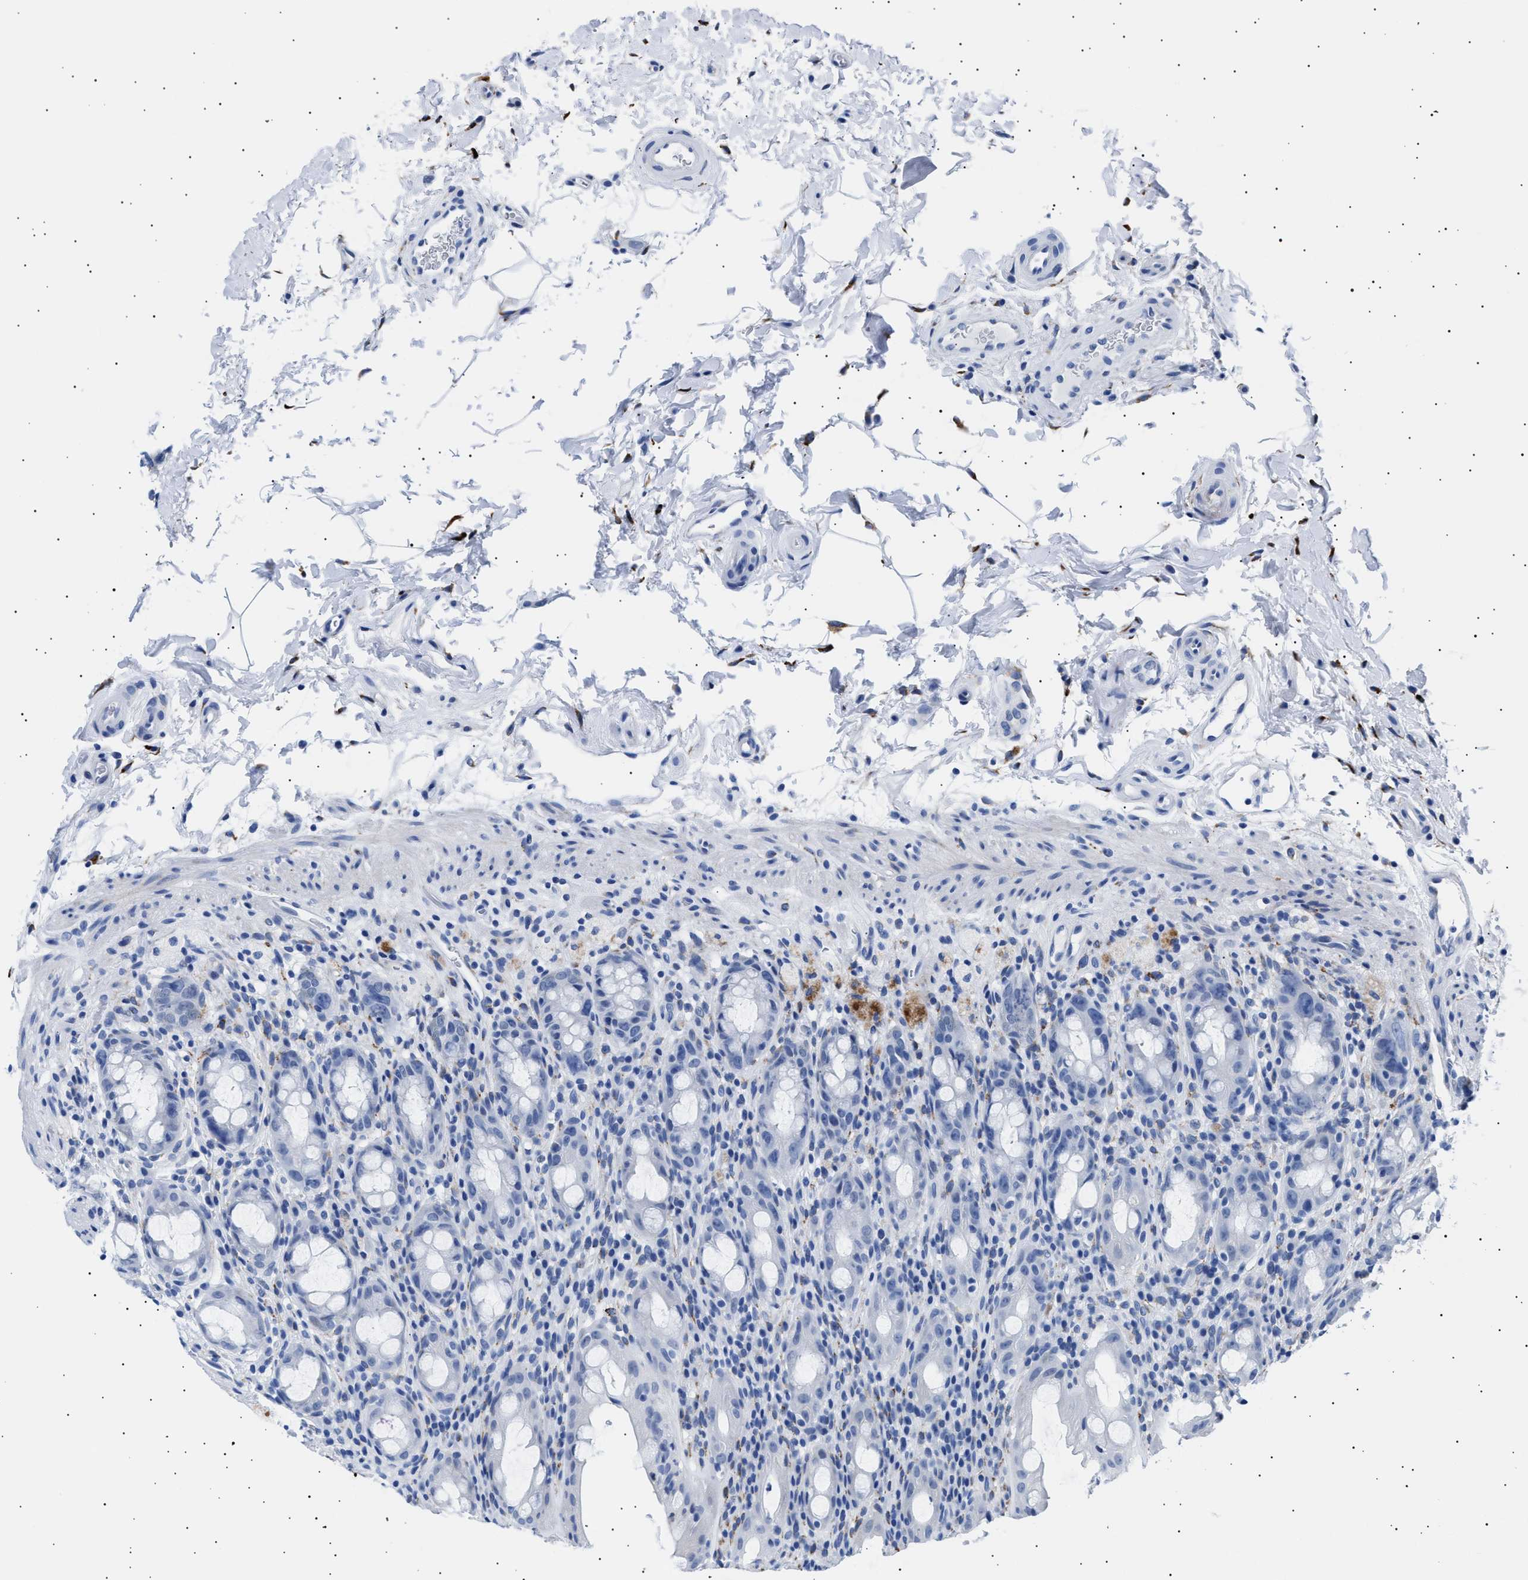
{"staining": {"intensity": "negative", "quantity": "none", "location": "none"}, "tissue": "rectum", "cell_type": "Glandular cells", "image_type": "normal", "snomed": [{"axis": "morphology", "description": "Normal tissue, NOS"}, {"axis": "topography", "description": "Rectum"}], "caption": "Immunohistochemistry photomicrograph of unremarkable rectum stained for a protein (brown), which exhibits no positivity in glandular cells.", "gene": "HEMGN", "patient": {"sex": "male", "age": 44}}